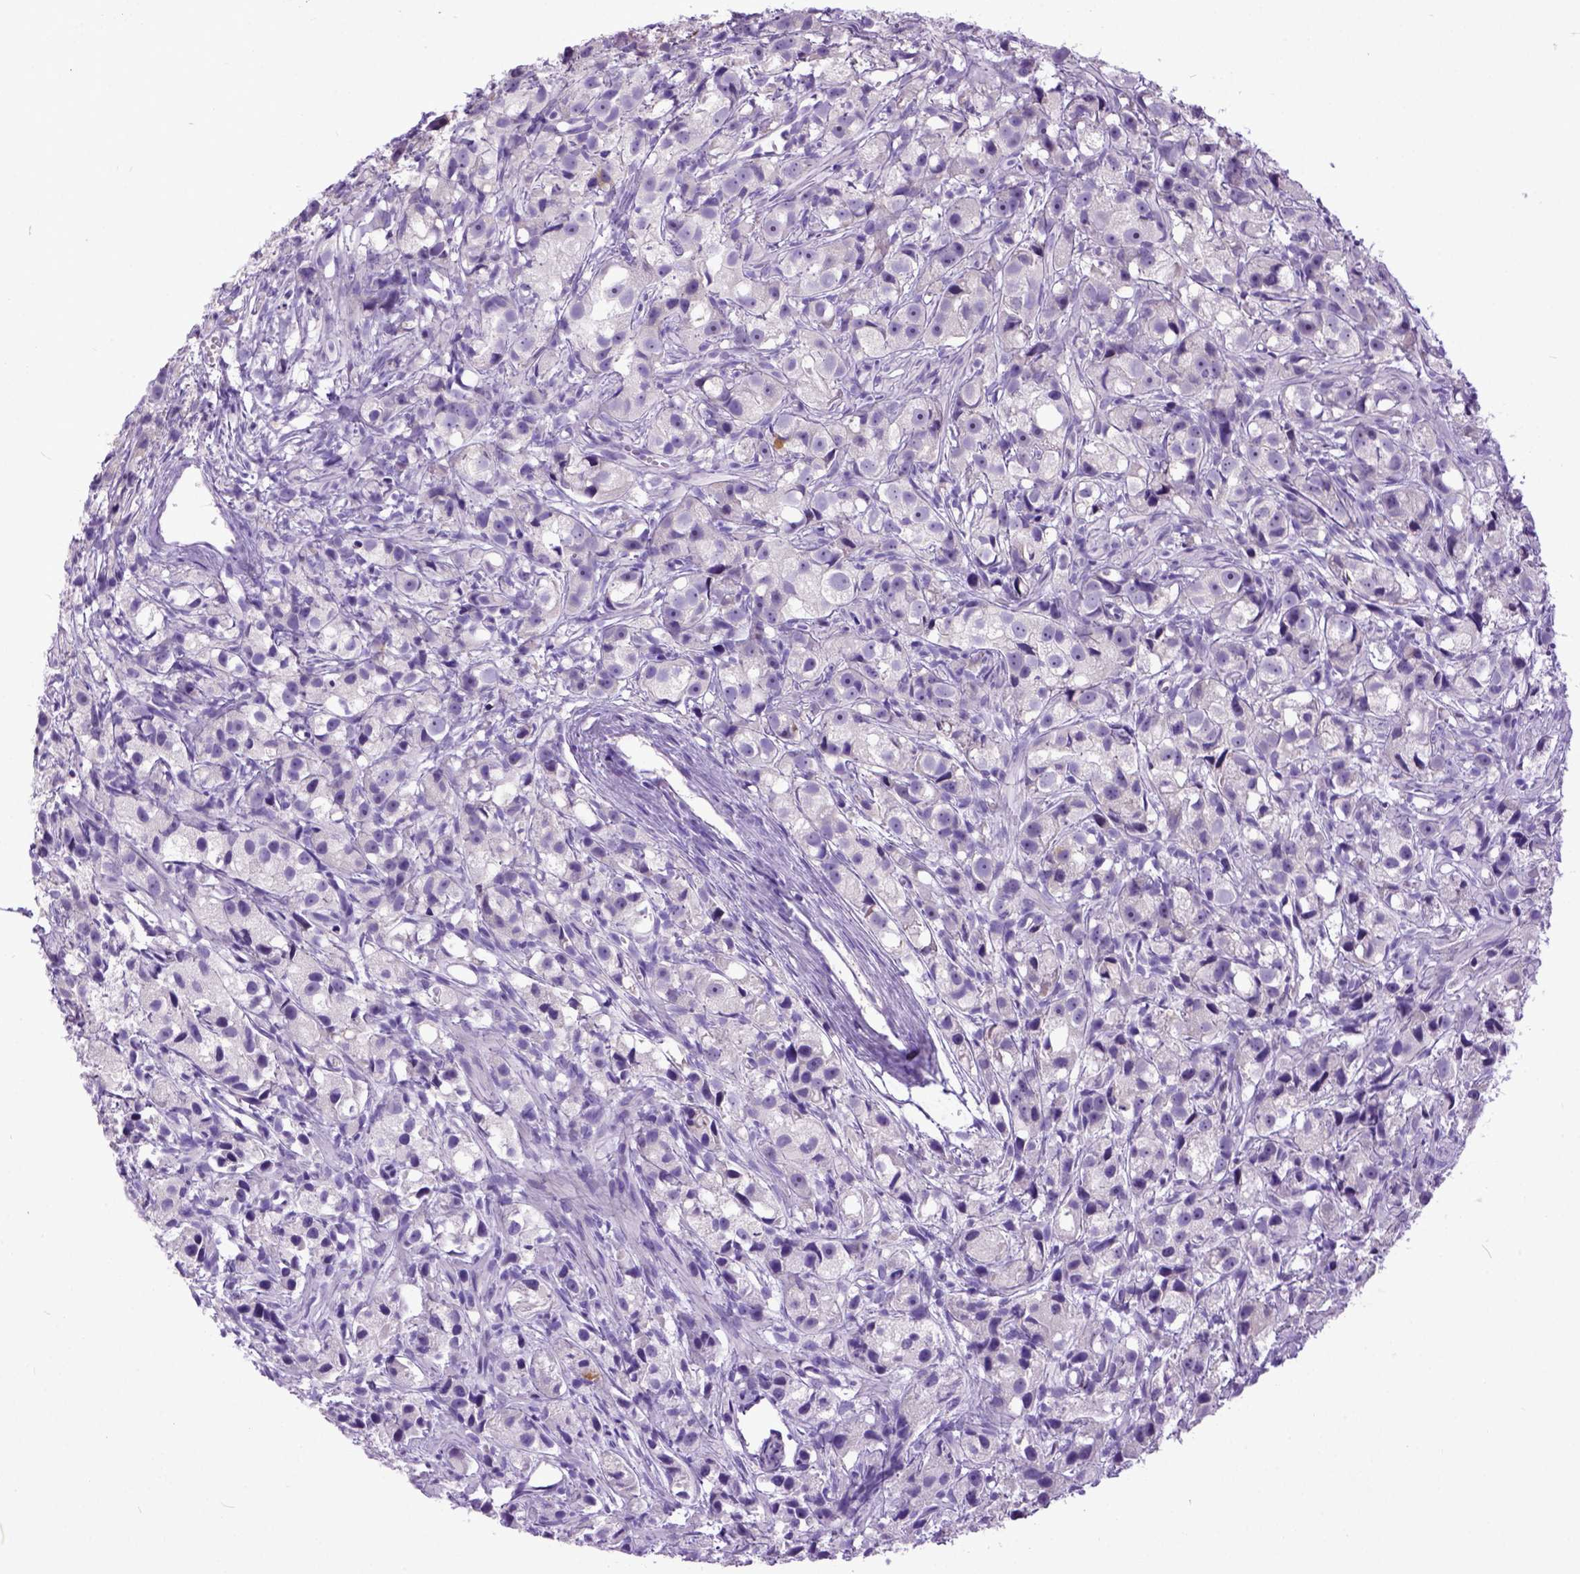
{"staining": {"intensity": "negative", "quantity": "none", "location": "none"}, "tissue": "prostate cancer", "cell_type": "Tumor cells", "image_type": "cancer", "snomed": [{"axis": "morphology", "description": "Adenocarcinoma, High grade"}, {"axis": "topography", "description": "Prostate"}], "caption": "An IHC photomicrograph of adenocarcinoma (high-grade) (prostate) is shown. There is no staining in tumor cells of adenocarcinoma (high-grade) (prostate).", "gene": "NEK5", "patient": {"sex": "male", "age": 75}}